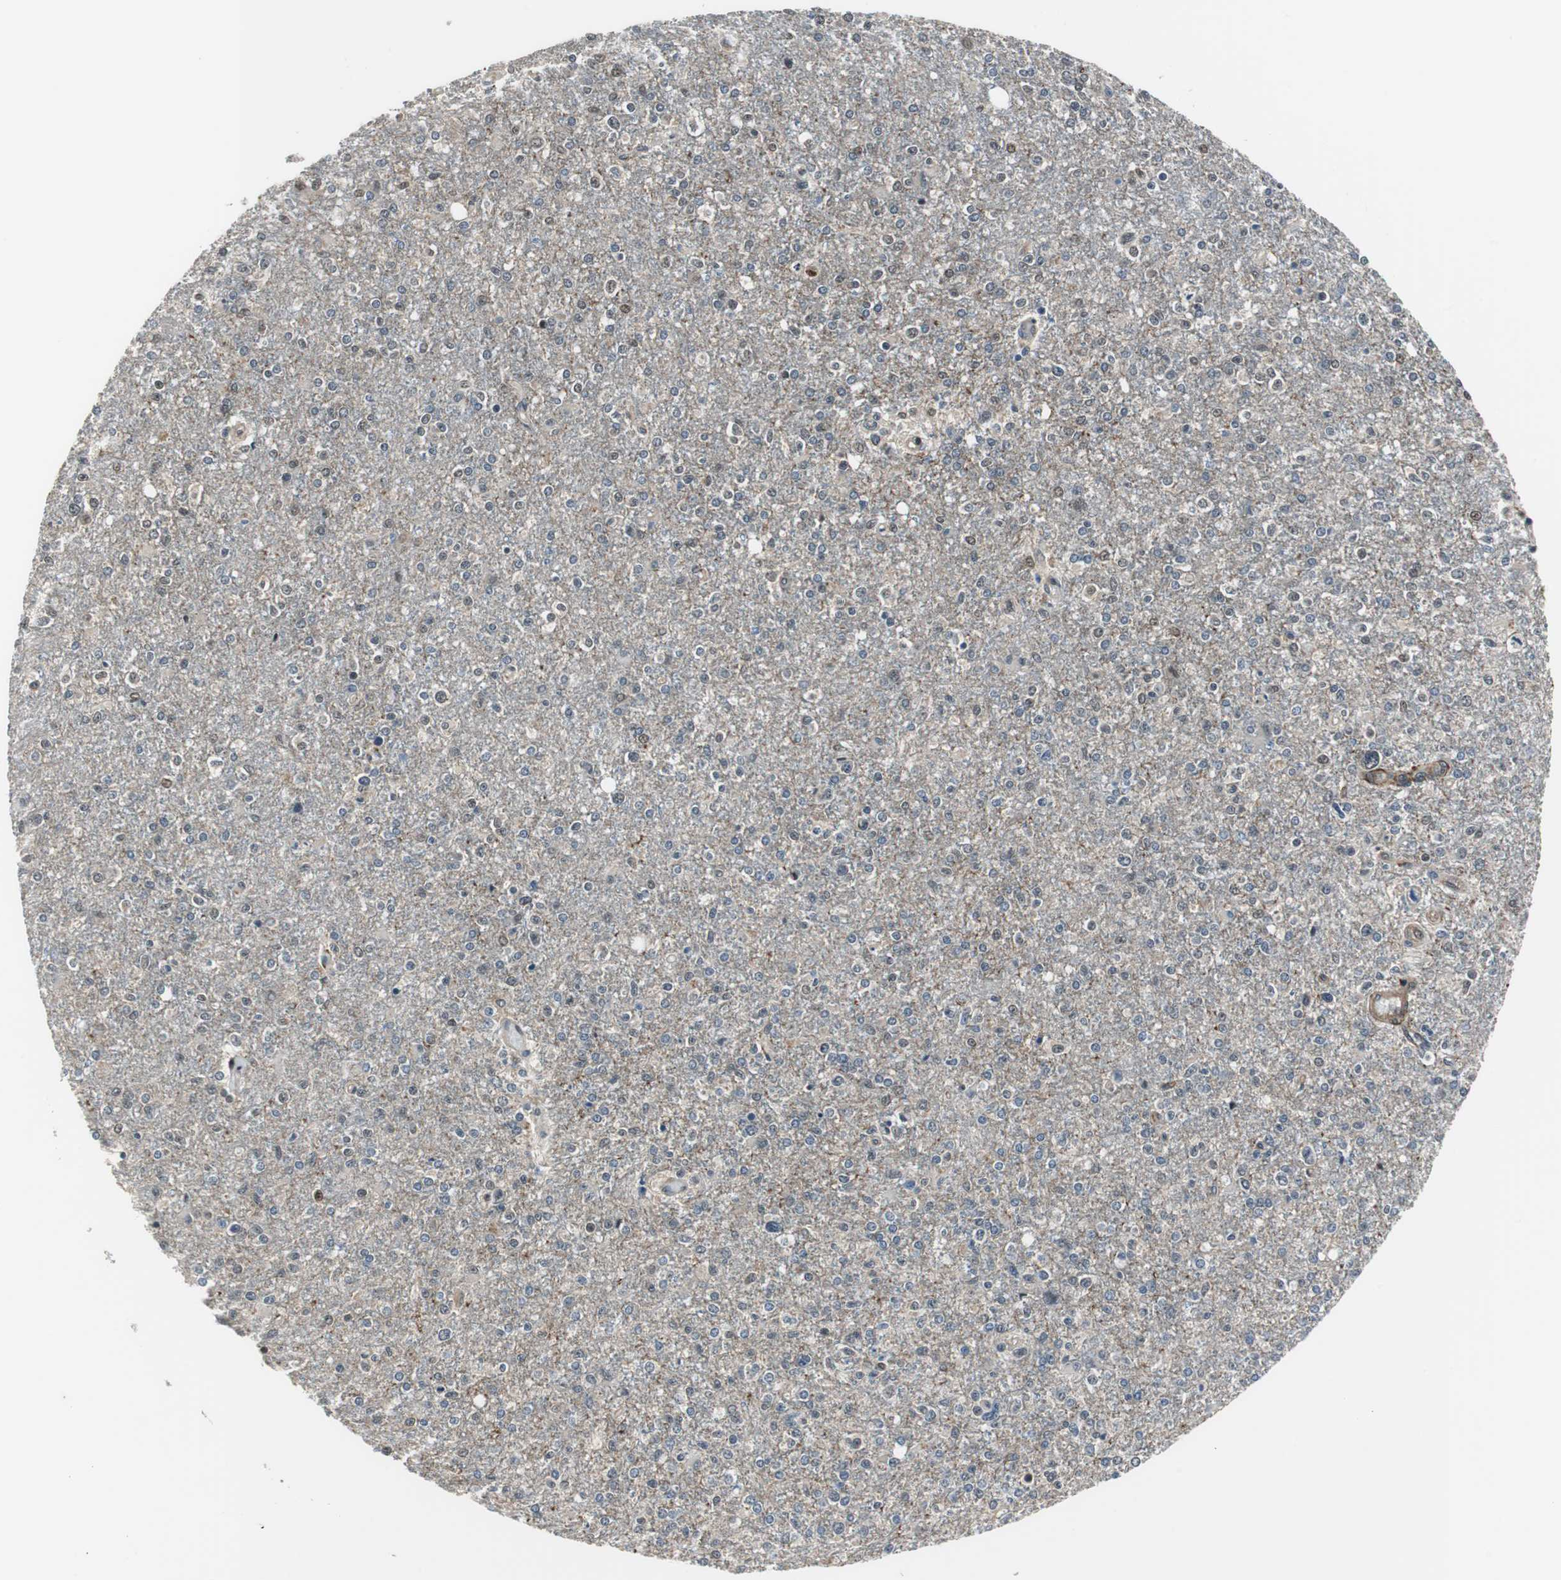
{"staining": {"intensity": "weak", "quantity": "<25%", "location": "cytoplasmic/membranous"}, "tissue": "glioma", "cell_type": "Tumor cells", "image_type": "cancer", "snomed": [{"axis": "morphology", "description": "Glioma, malignant, High grade"}, {"axis": "topography", "description": "Cerebral cortex"}], "caption": "IHC histopathology image of neoplastic tissue: glioma stained with DAB reveals no significant protein expression in tumor cells. Brightfield microscopy of immunohistochemistry (IHC) stained with DAB (brown) and hematoxylin (blue), captured at high magnification.", "gene": "MAFB", "patient": {"sex": "male", "age": 76}}